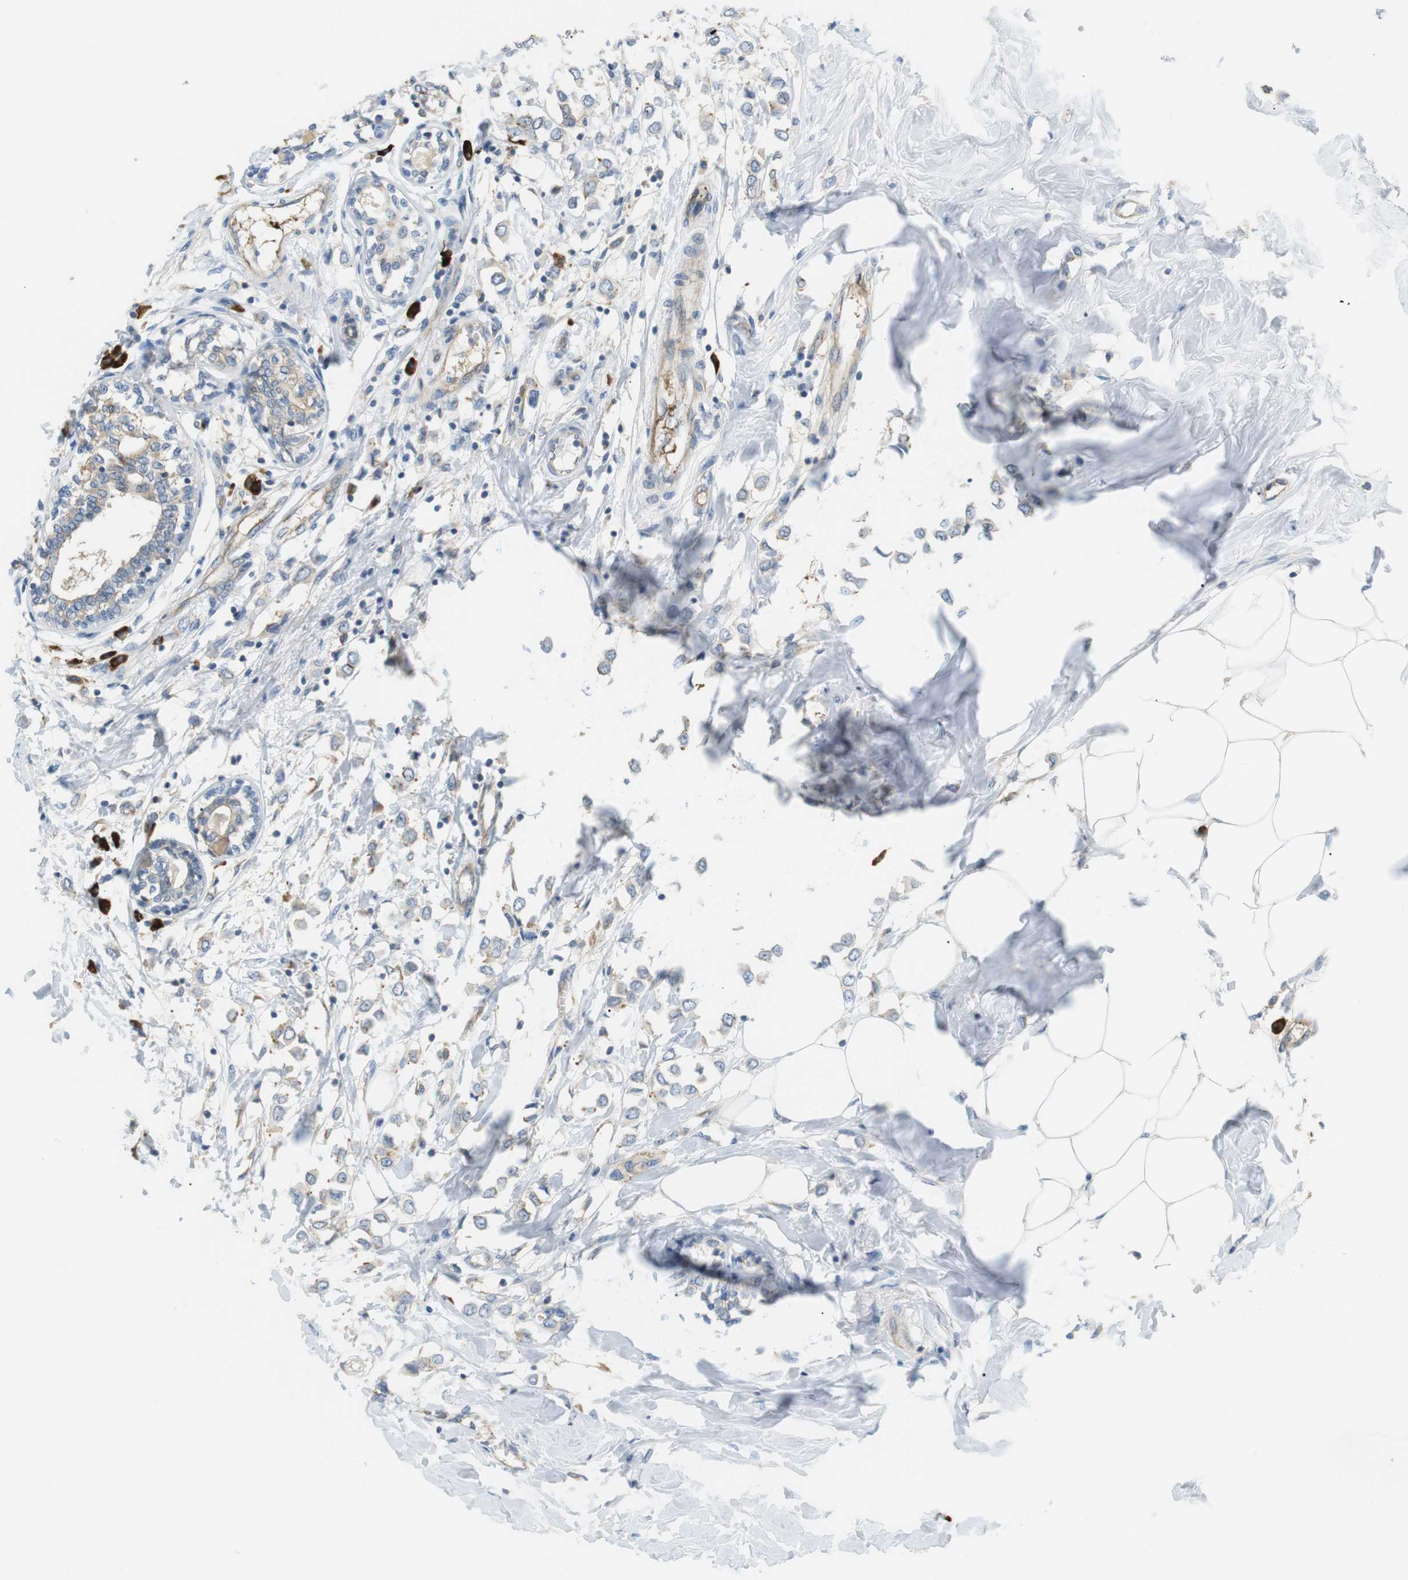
{"staining": {"intensity": "negative", "quantity": "none", "location": "none"}, "tissue": "breast cancer", "cell_type": "Tumor cells", "image_type": "cancer", "snomed": [{"axis": "morphology", "description": "Lobular carcinoma"}, {"axis": "topography", "description": "Breast"}], "caption": "The micrograph demonstrates no staining of tumor cells in breast lobular carcinoma.", "gene": "TMEM200A", "patient": {"sex": "female", "age": 51}}